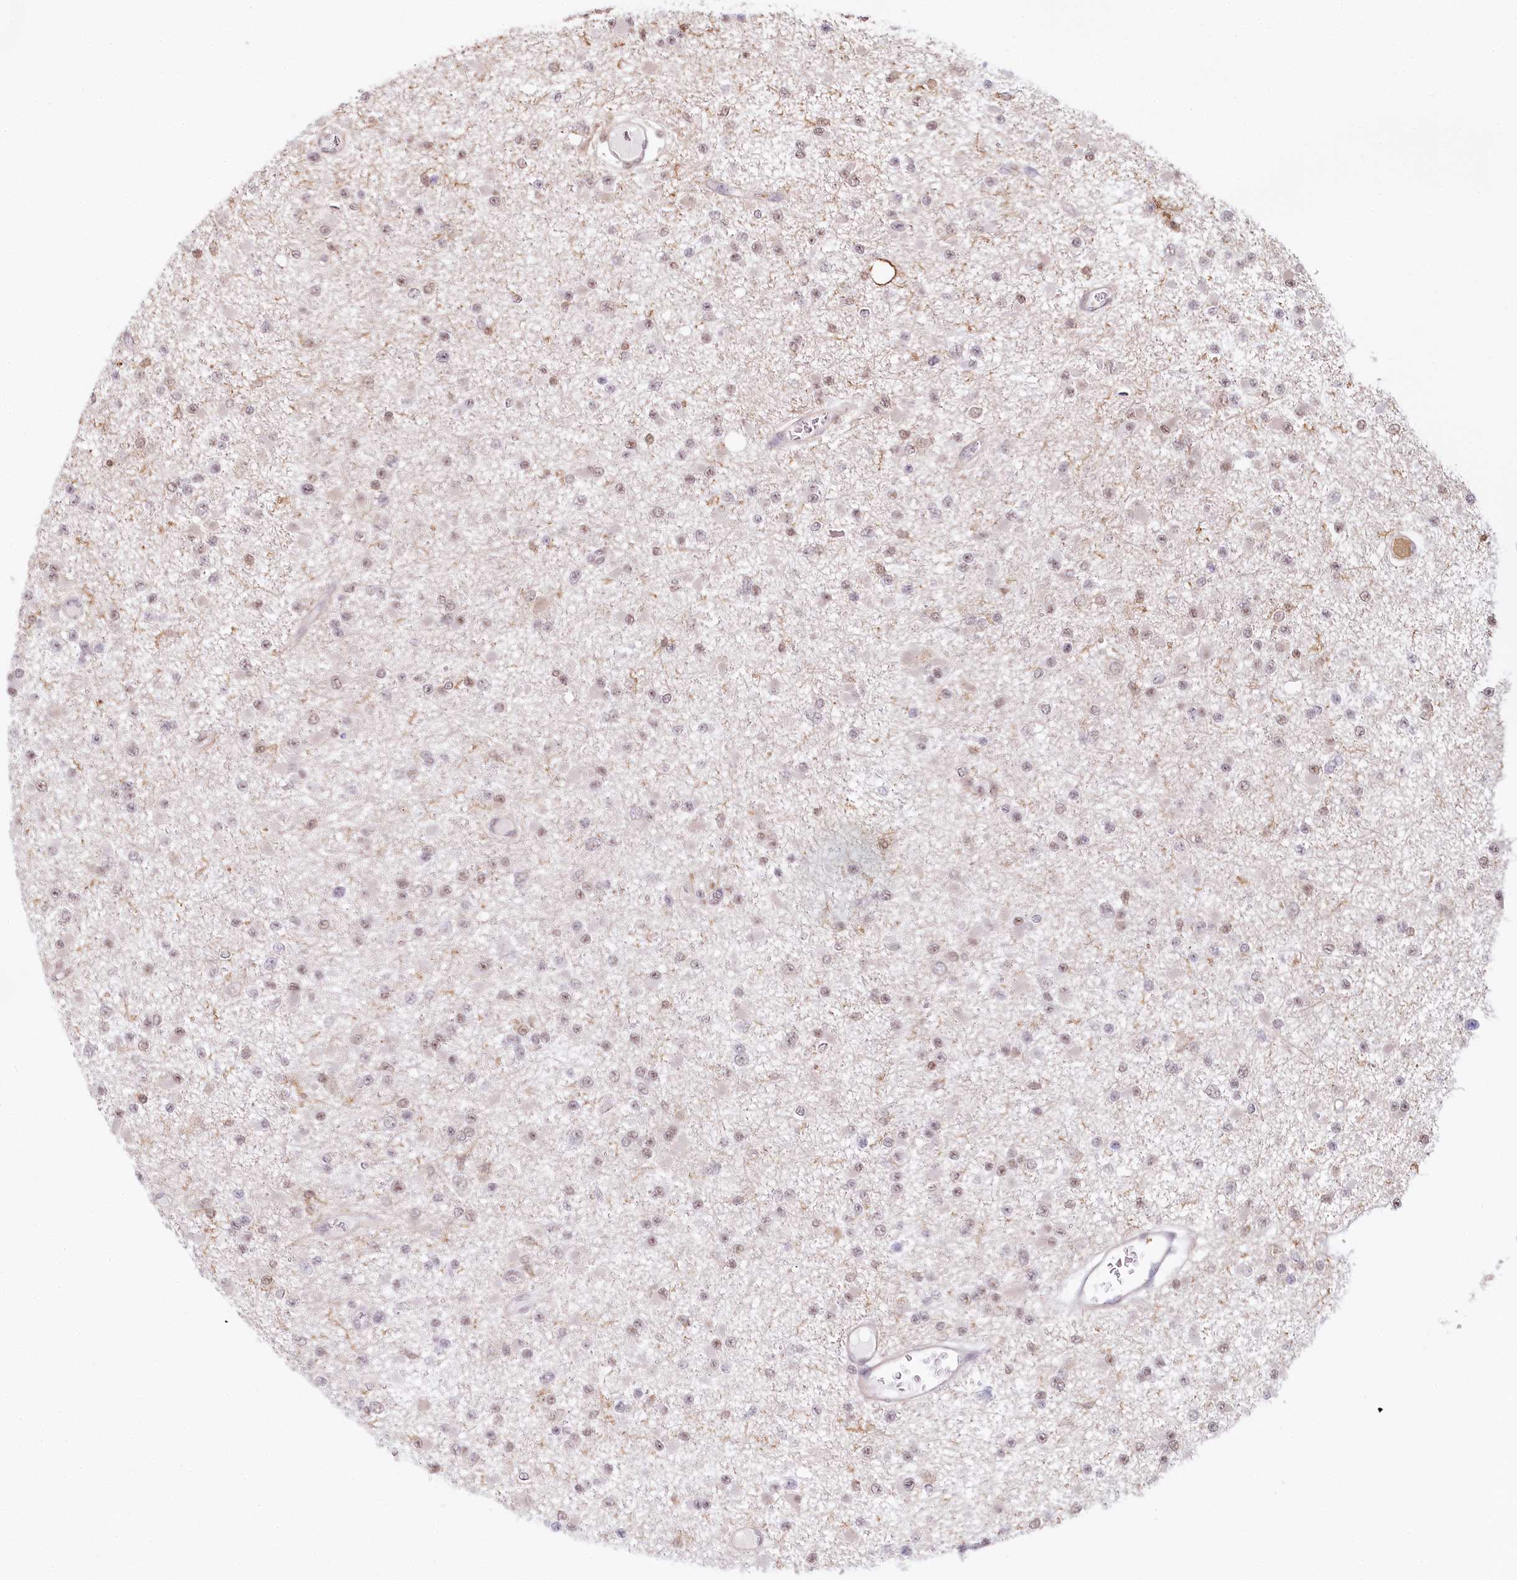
{"staining": {"intensity": "weak", "quantity": "<25%", "location": "nuclear"}, "tissue": "glioma", "cell_type": "Tumor cells", "image_type": "cancer", "snomed": [{"axis": "morphology", "description": "Glioma, malignant, Low grade"}, {"axis": "topography", "description": "Brain"}], "caption": "This is an IHC image of glioma. There is no positivity in tumor cells.", "gene": "TUBGCP2", "patient": {"sex": "female", "age": 22}}